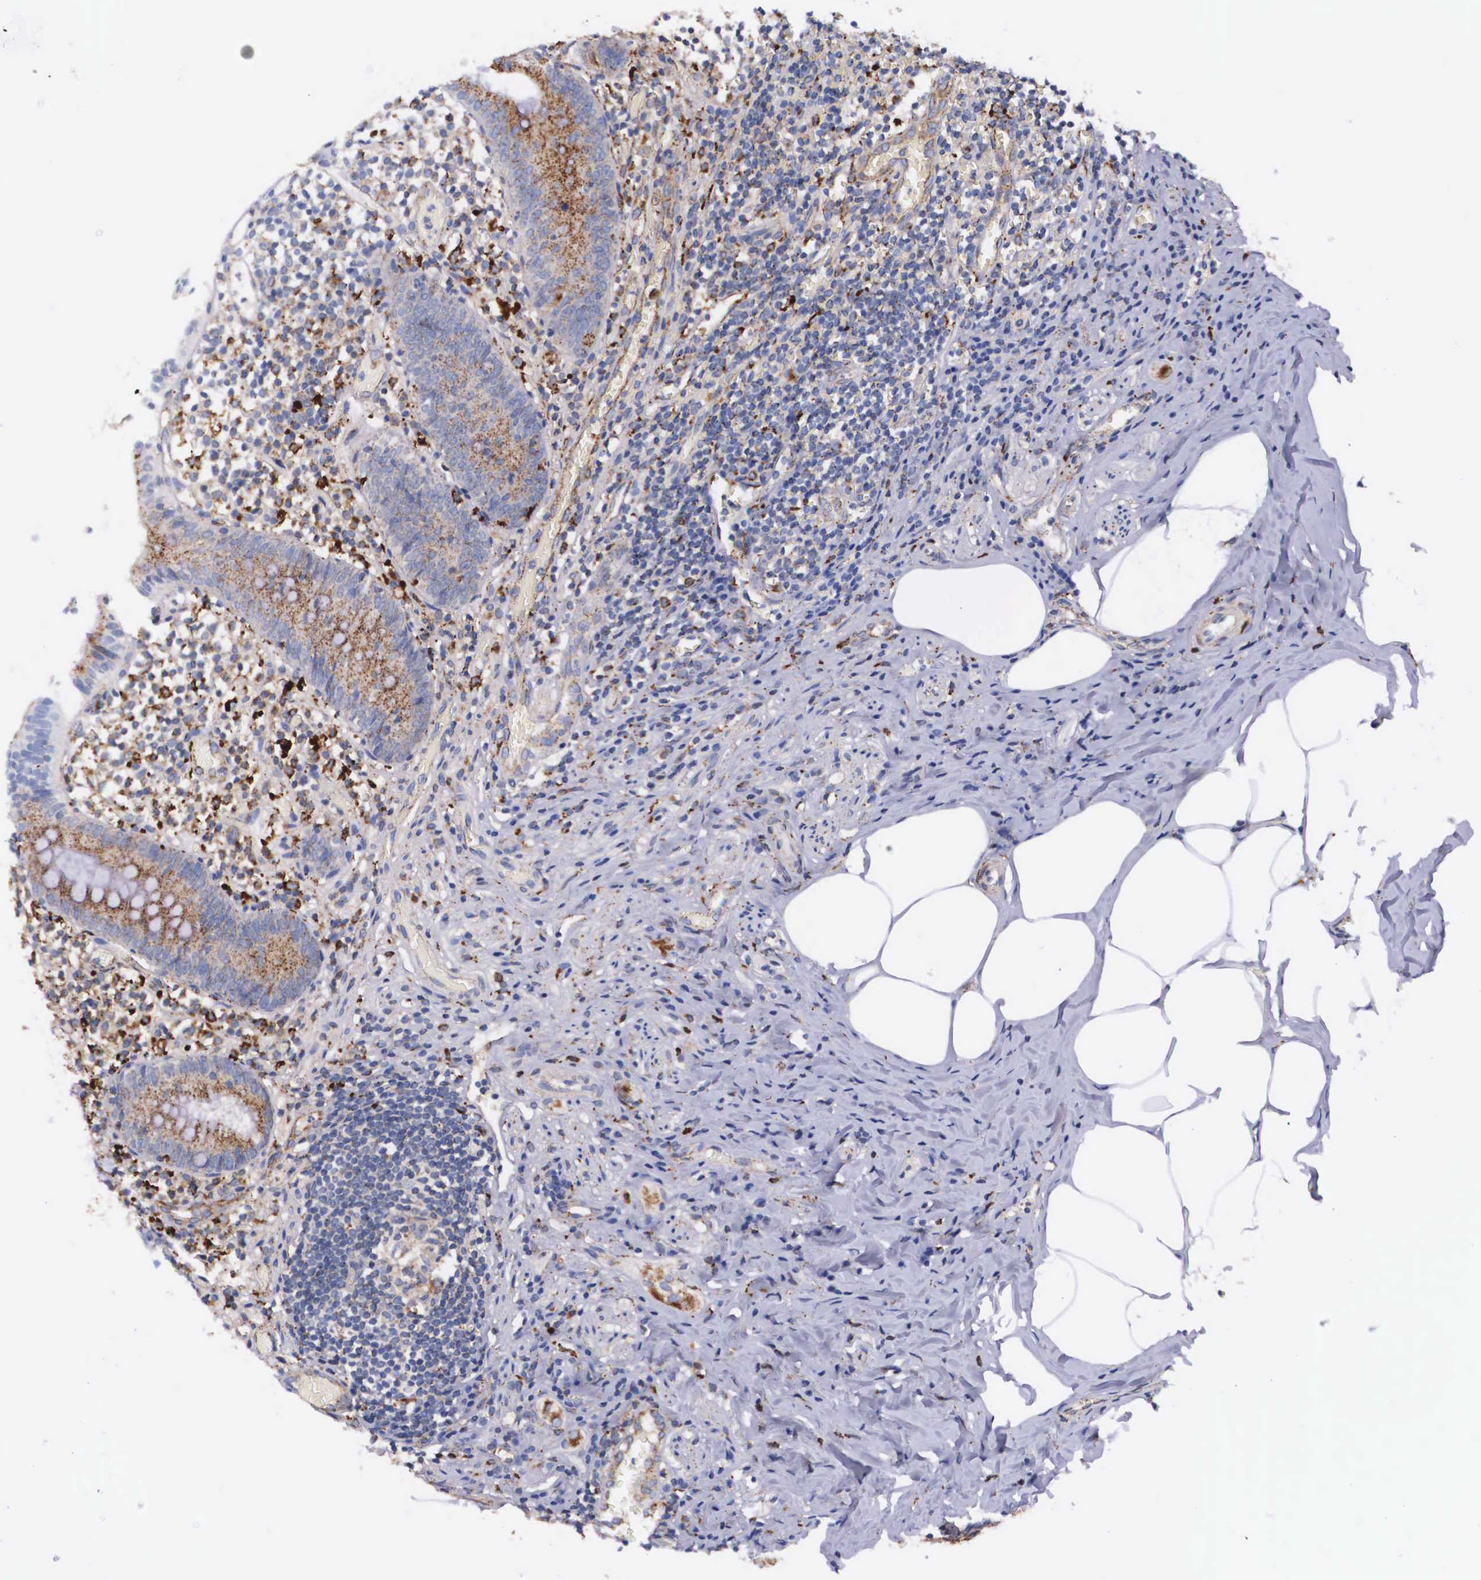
{"staining": {"intensity": "moderate", "quantity": ">75%", "location": "cytoplasmic/membranous"}, "tissue": "appendix", "cell_type": "Glandular cells", "image_type": "normal", "snomed": [{"axis": "morphology", "description": "Normal tissue, NOS"}, {"axis": "topography", "description": "Appendix"}], "caption": "DAB (3,3'-diaminobenzidine) immunohistochemical staining of benign appendix shows moderate cytoplasmic/membranous protein staining in approximately >75% of glandular cells.", "gene": "NAGA", "patient": {"sex": "male", "age": 25}}